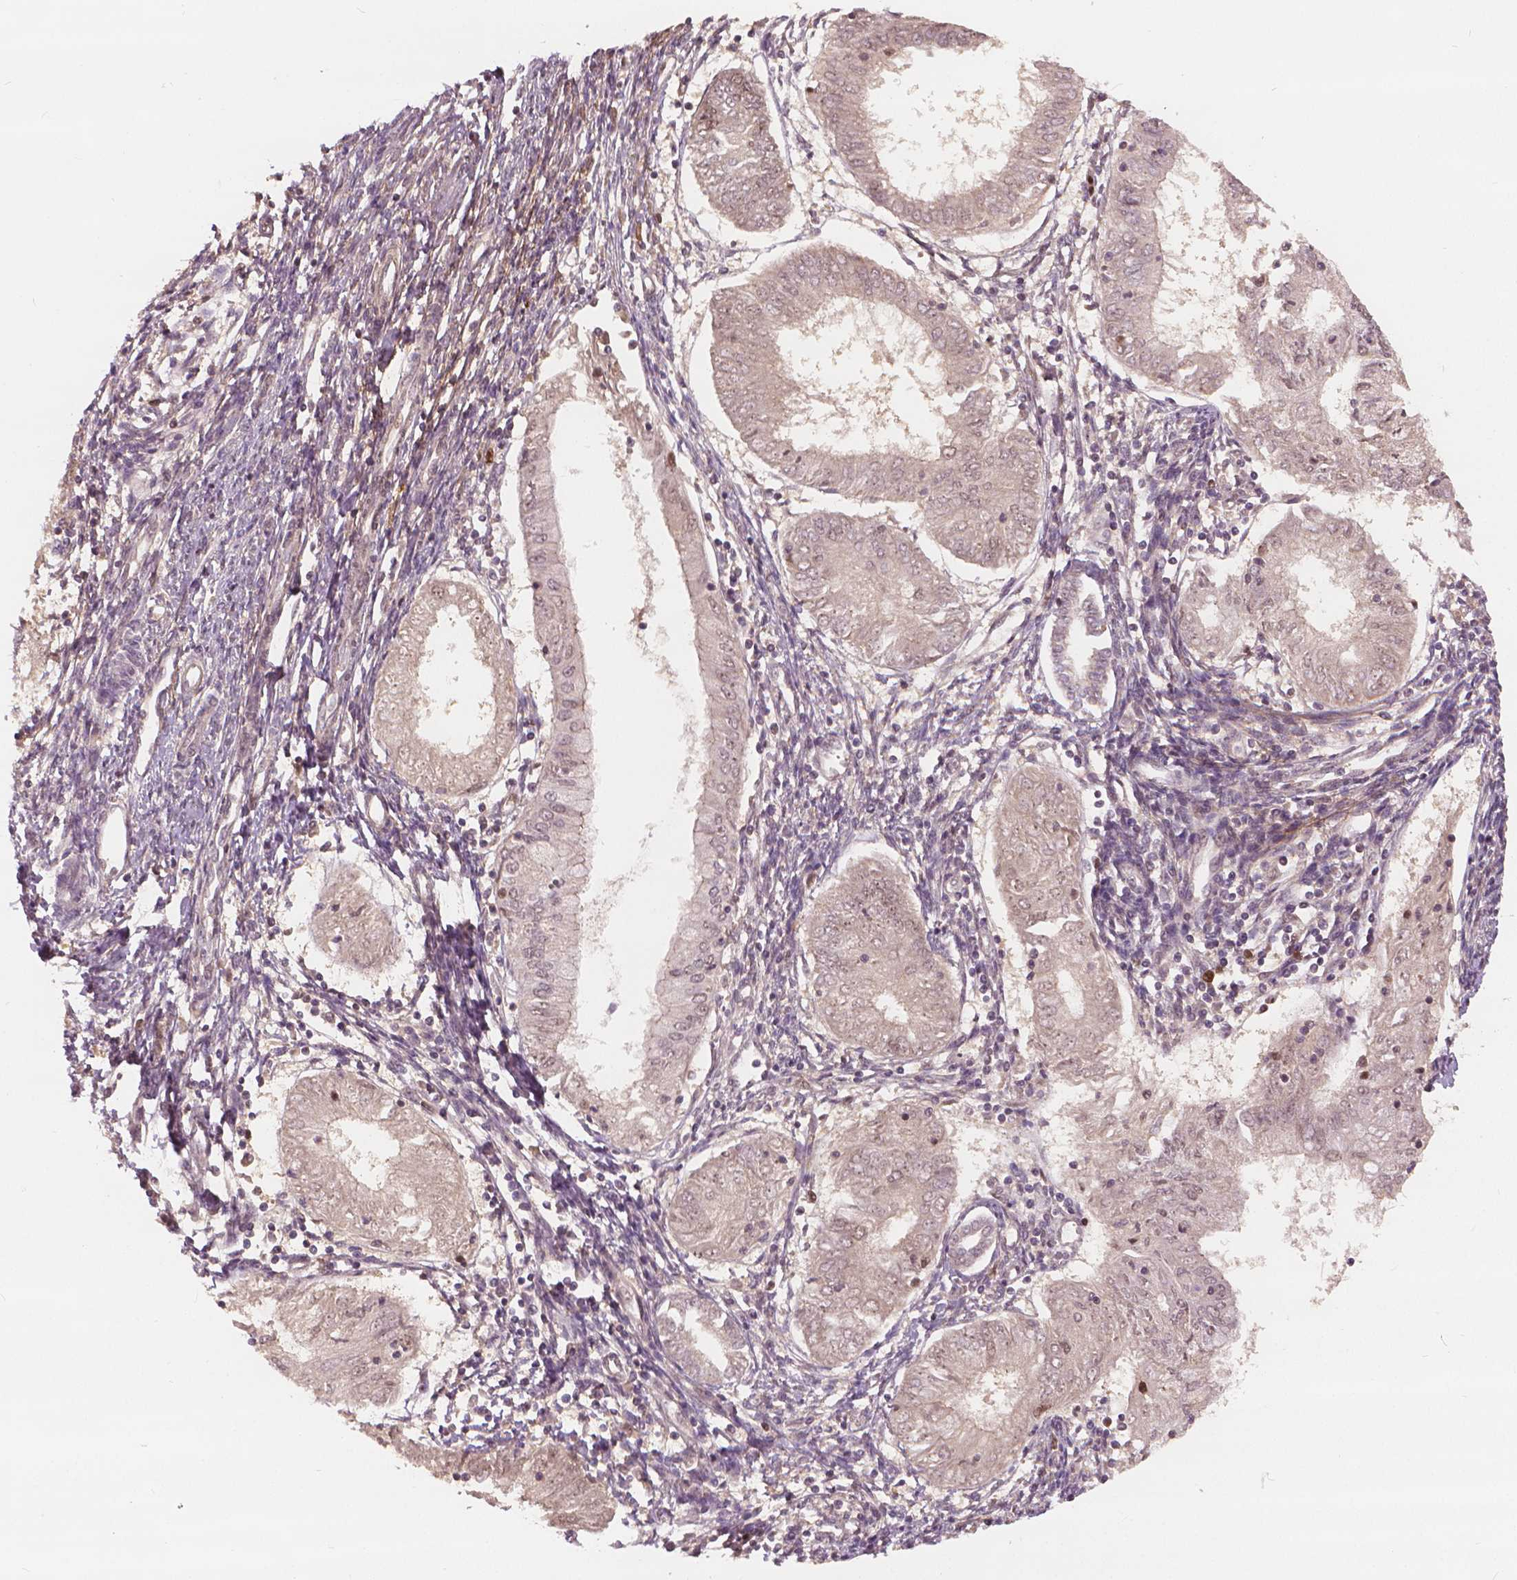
{"staining": {"intensity": "negative", "quantity": "none", "location": "none"}, "tissue": "endometrial cancer", "cell_type": "Tumor cells", "image_type": "cancer", "snomed": [{"axis": "morphology", "description": "Adenocarcinoma, NOS"}, {"axis": "topography", "description": "Endometrium"}], "caption": "DAB immunohistochemical staining of human adenocarcinoma (endometrial) displays no significant positivity in tumor cells. Brightfield microscopy of immunohistochemistry (IHC) stained with DAB (brown) and hematoxylin (blue), captured at high magnification.", "gene": "NSD2", "patient": {"sex": "female", "age": 68}}